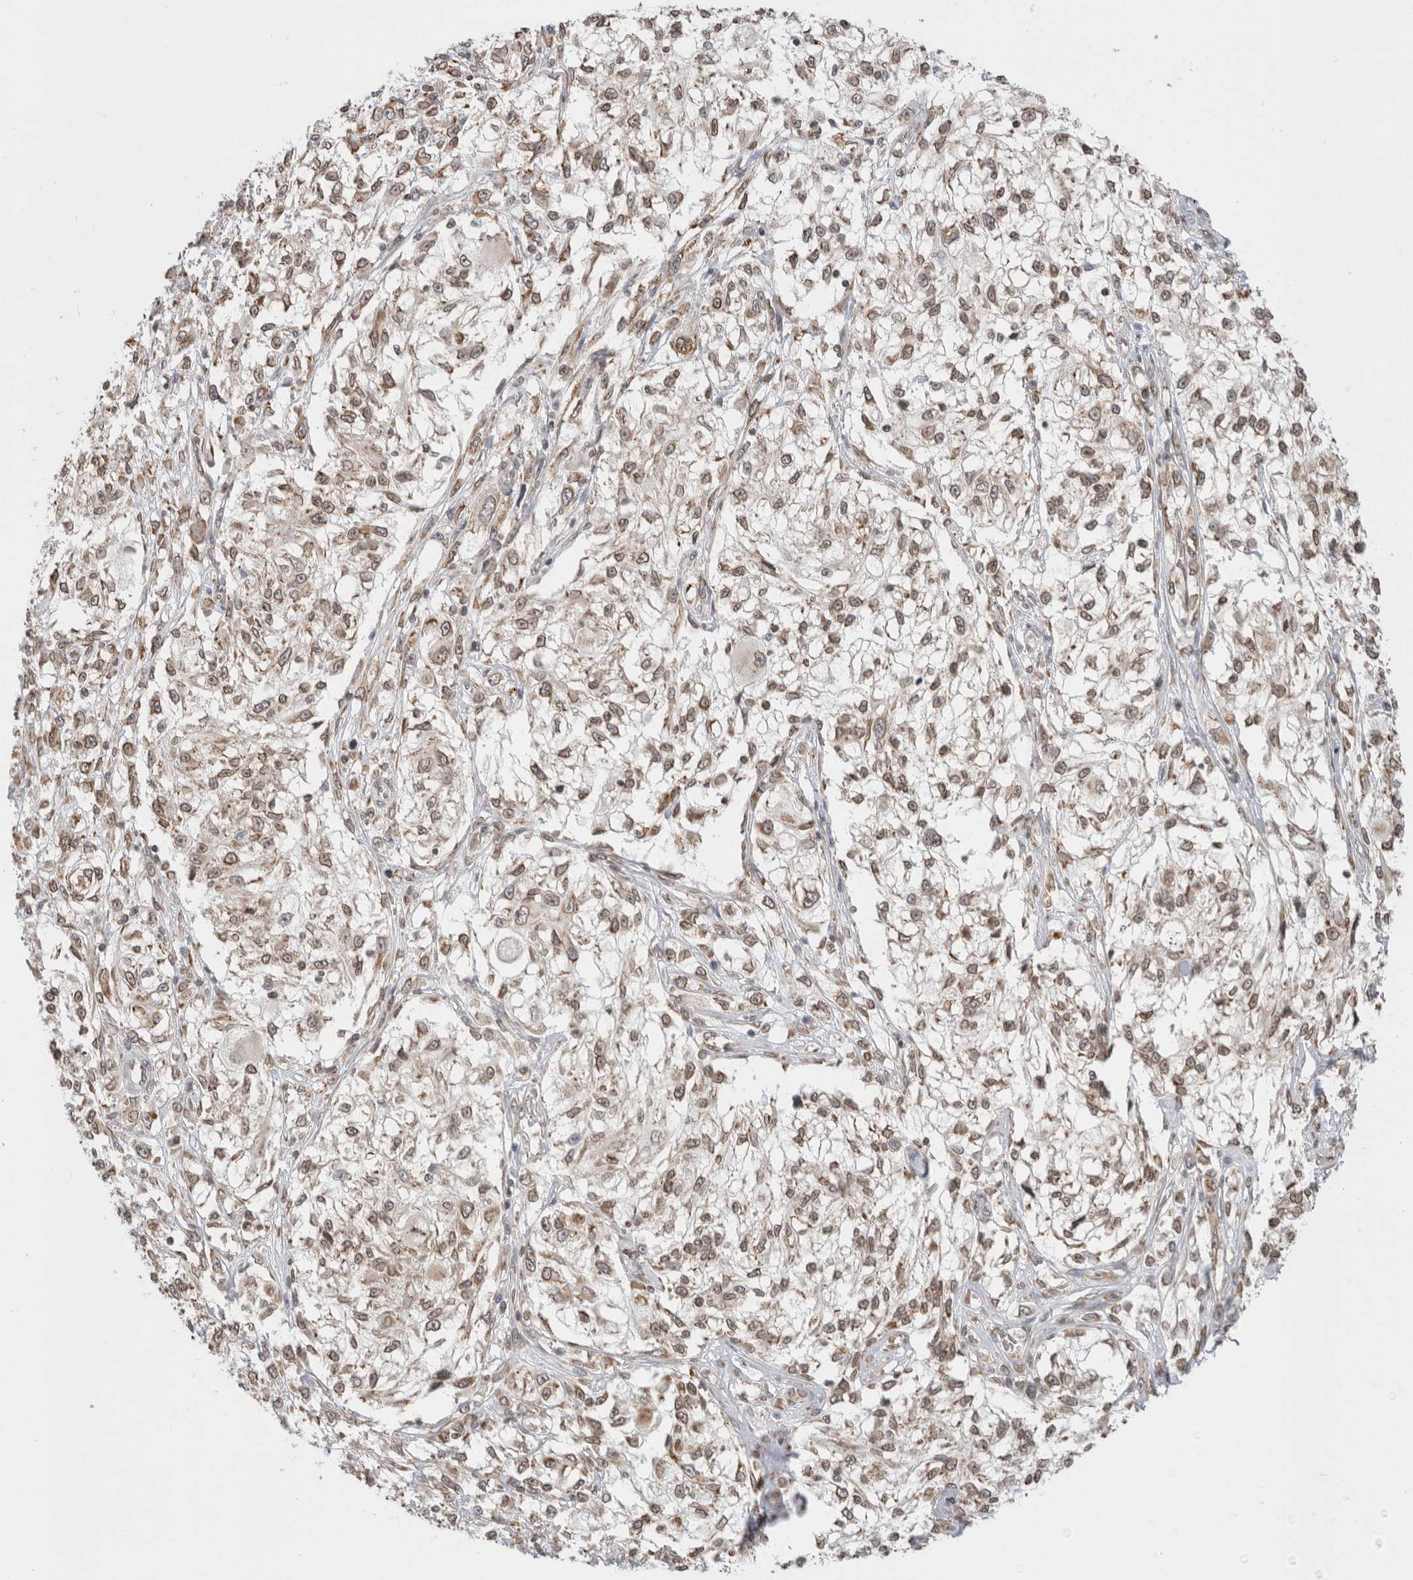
{"staining": {"intensity": "moderate", "quantity": ">75%", "location": "cytoplasmic/membranous,nuclear"}, "tissue": "melanoma", "cell_type": "Tumor cells", "image_type": "cancer", "snomed": [{"axis": "morphology", "description": "Malignant melanoma, NOS"}, {"axis": "topography", "description": "Skin of head"}], "caption": "This is an image of immunohistochemistry (IHC) staining of malignant melanoma, which shows moderate expression in the cytoplasmic/membranous and nuclear of tumor cells.", "gene": "RBMX2", "patient": {"sex": "male", "age": 83}}